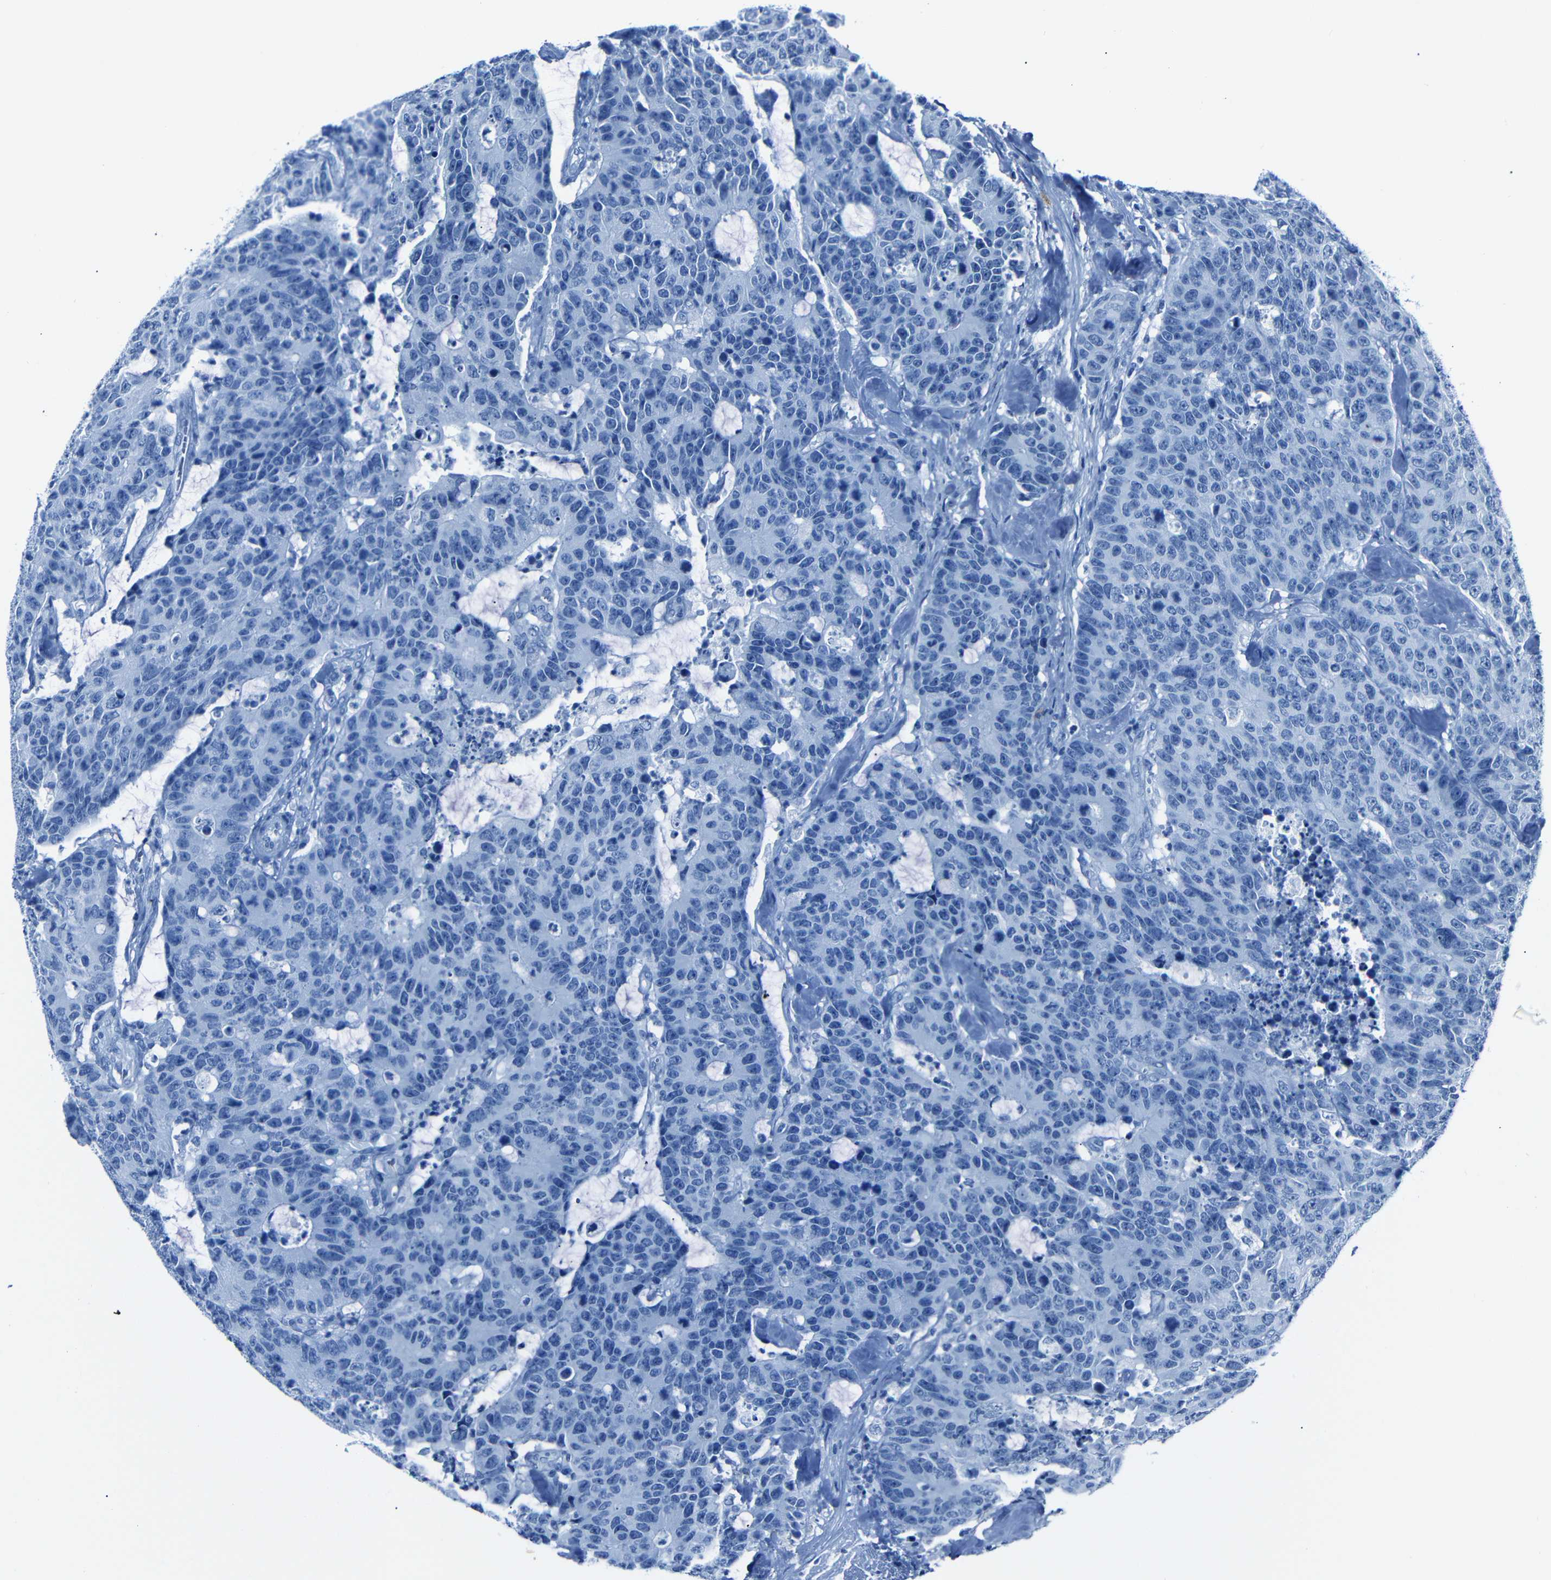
{"staining": {"intensity": "negative", "quantity": "none", "location": "none"}, "tissue": "colorectal cancer", "cell_type": "Tumor cells", "image_type": "cancer", "snomed": [{"axis": "morphology", "description": "Adenocarcinoma, NOS"}, {"axis": "topography", "description": "Colon"}], "caption": "An IHC histopathology image of colorectal cancer is shown. There is no staining in tumor cells of colorectal cancer. The staining is performed using DAB brown chromogen with nuclei counter-stained in using hematoxylin.", "gene": "CLDN11", "patient": {"sex": "female", "age": 86}}